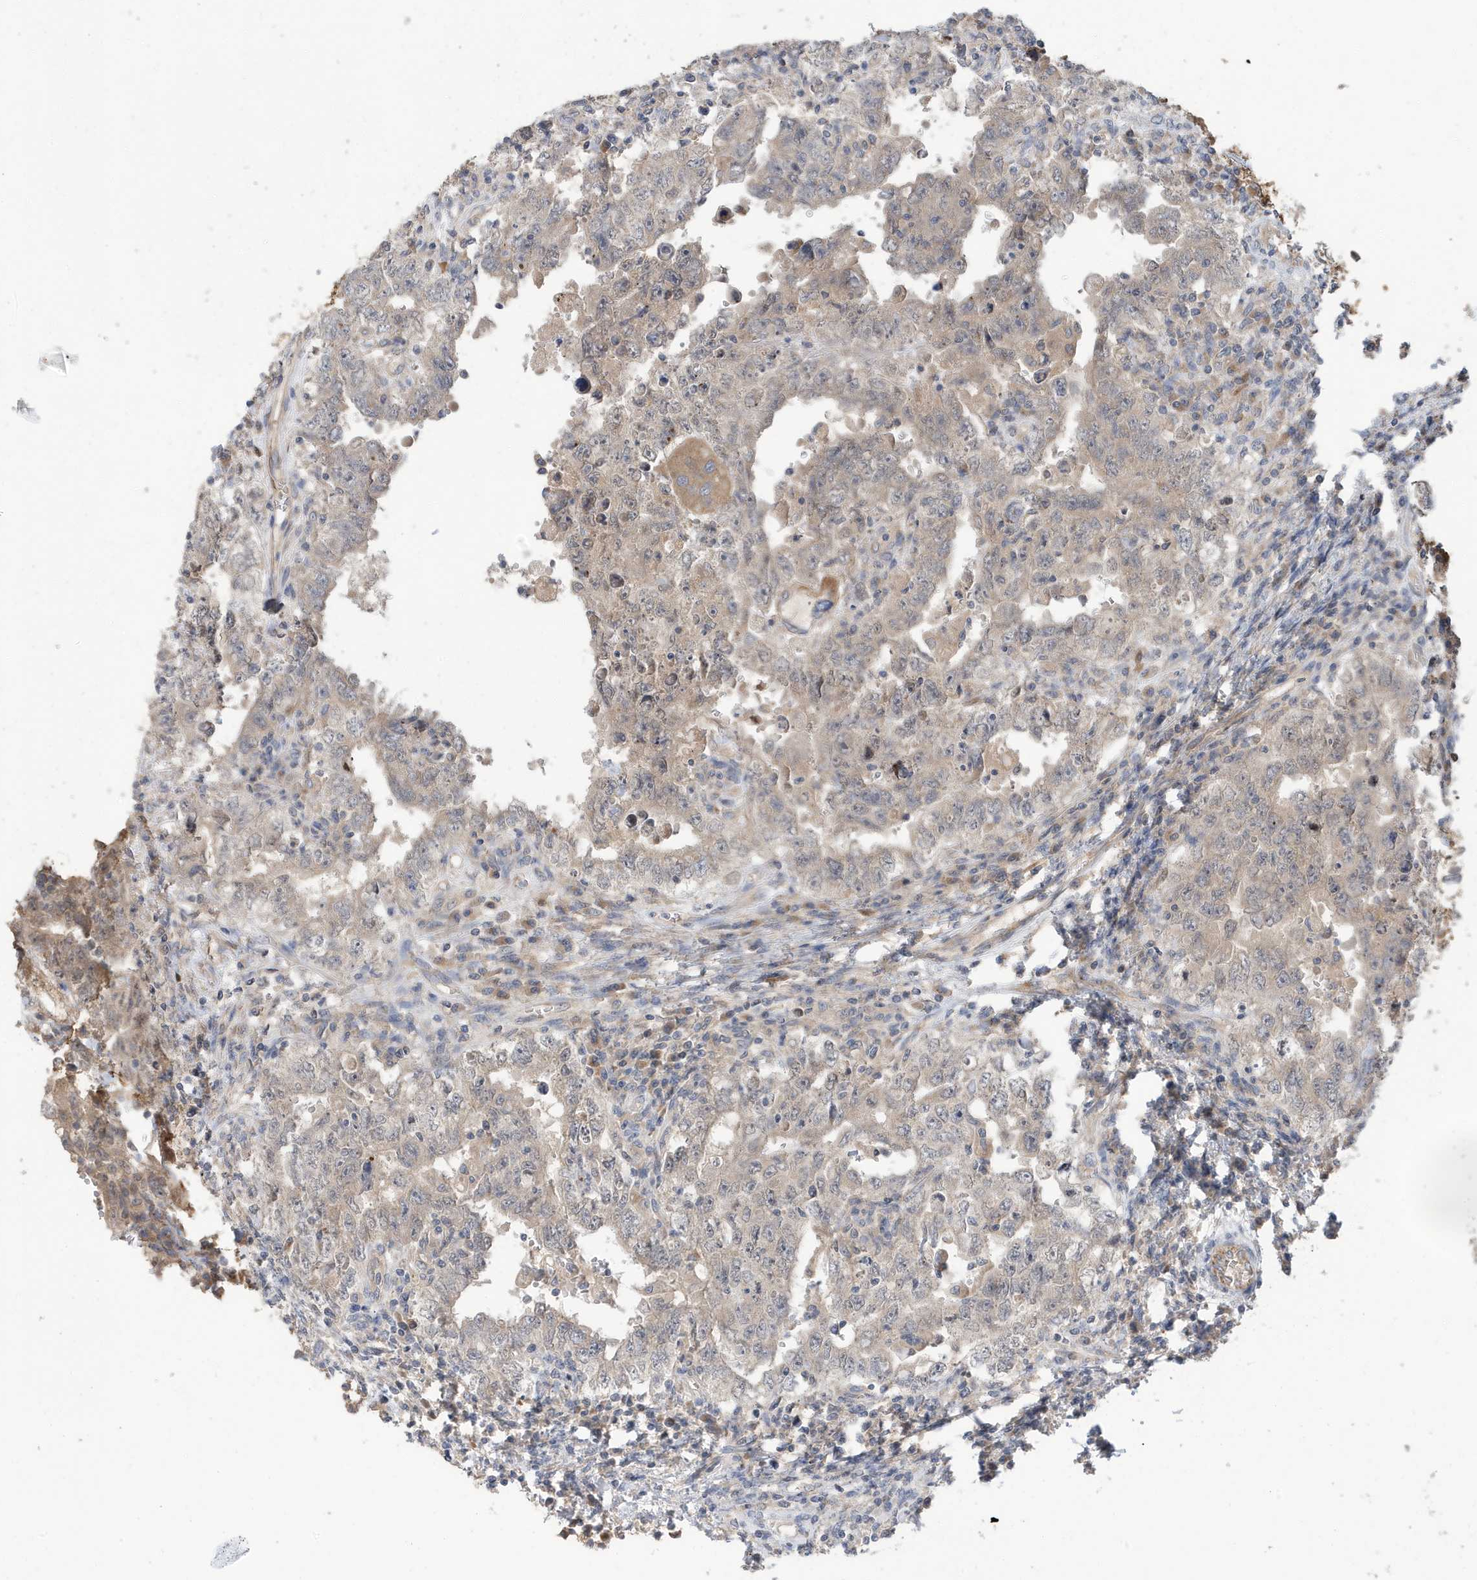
{"staining": {"intensity": "negative", "quantity": "none", "location": "none"}, "tissue": "testis cancer", "cell_type": "Tumor cells", "image_type": "cancer", "snomed": [{"axis": "morphology", "description": "Carcinoma, Embryonal, NOS"}, {"axis": "topography", "description": "Testis"}], "caption": "This is an immunohistochemistry (IHC) micrograph of human testis embryonal carcinoma. There is no staining in tumor cells.", "gene": "LAPTM4A", "patient": {"sex": "male", "age": 26}}